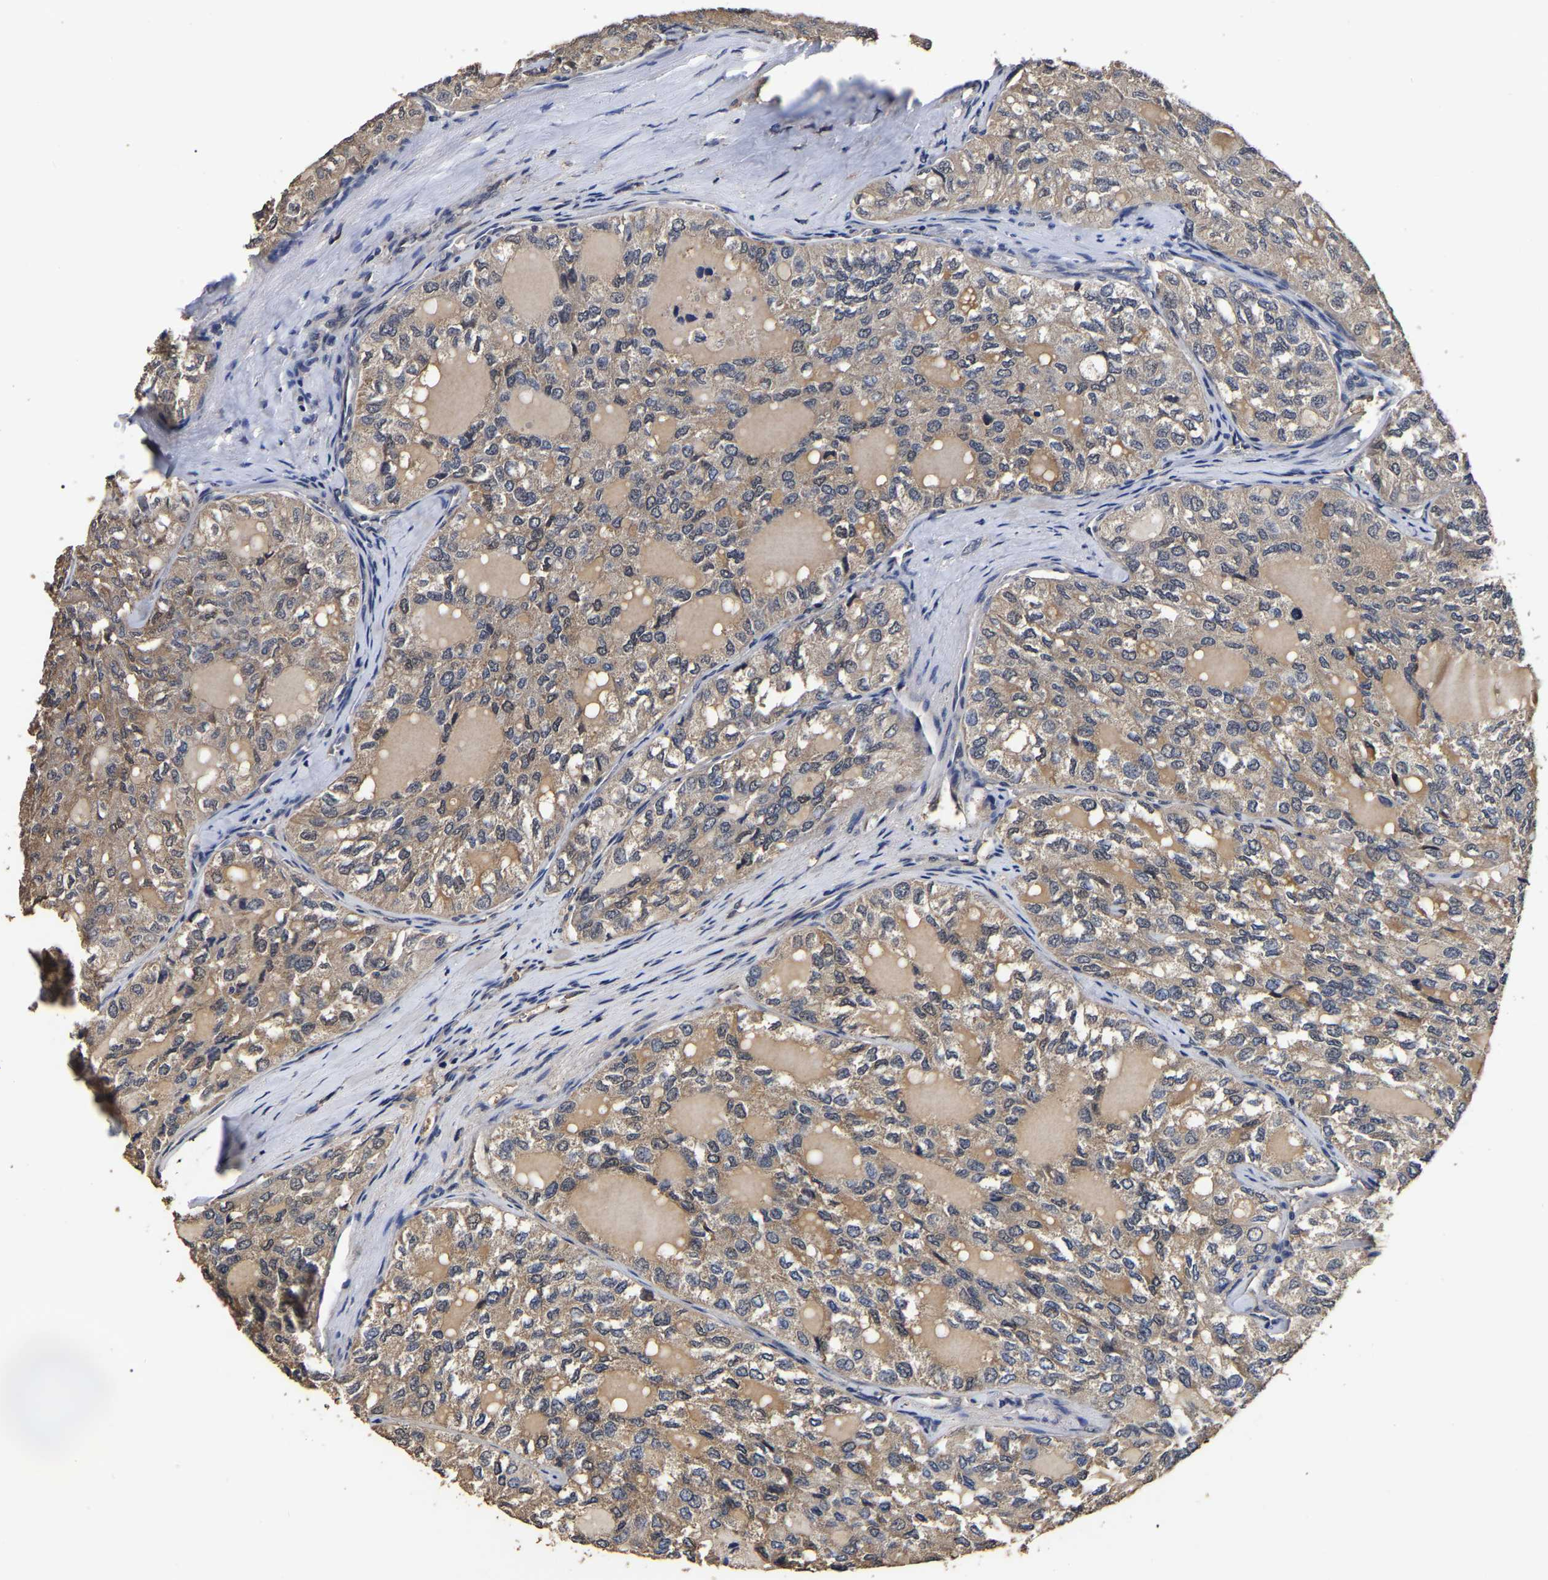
{"staining": {"intensity": "weak", "quantity": ">75%", "location": "cytoplasmic/membranous"}, "tissue": "thyroid cancer", "cell_type": "Tumor cells", "image_type": "cancer", "snomed": [{"axis": "morphology", "description": "Follicular adenoma carcinoma, NOS"}, {"axis": "topography", "description": "Thyroid gland"}], "caption": "Immunohistochemical staining of human thyroid cancer (follicular adenoma carcinoma) demonstrates low levels of weak cytoplasmic/membranous protein staining in approximately >75% of tumor cells.", "gene": "STK32C", "patient": {"sex": "male", "age": 75}}